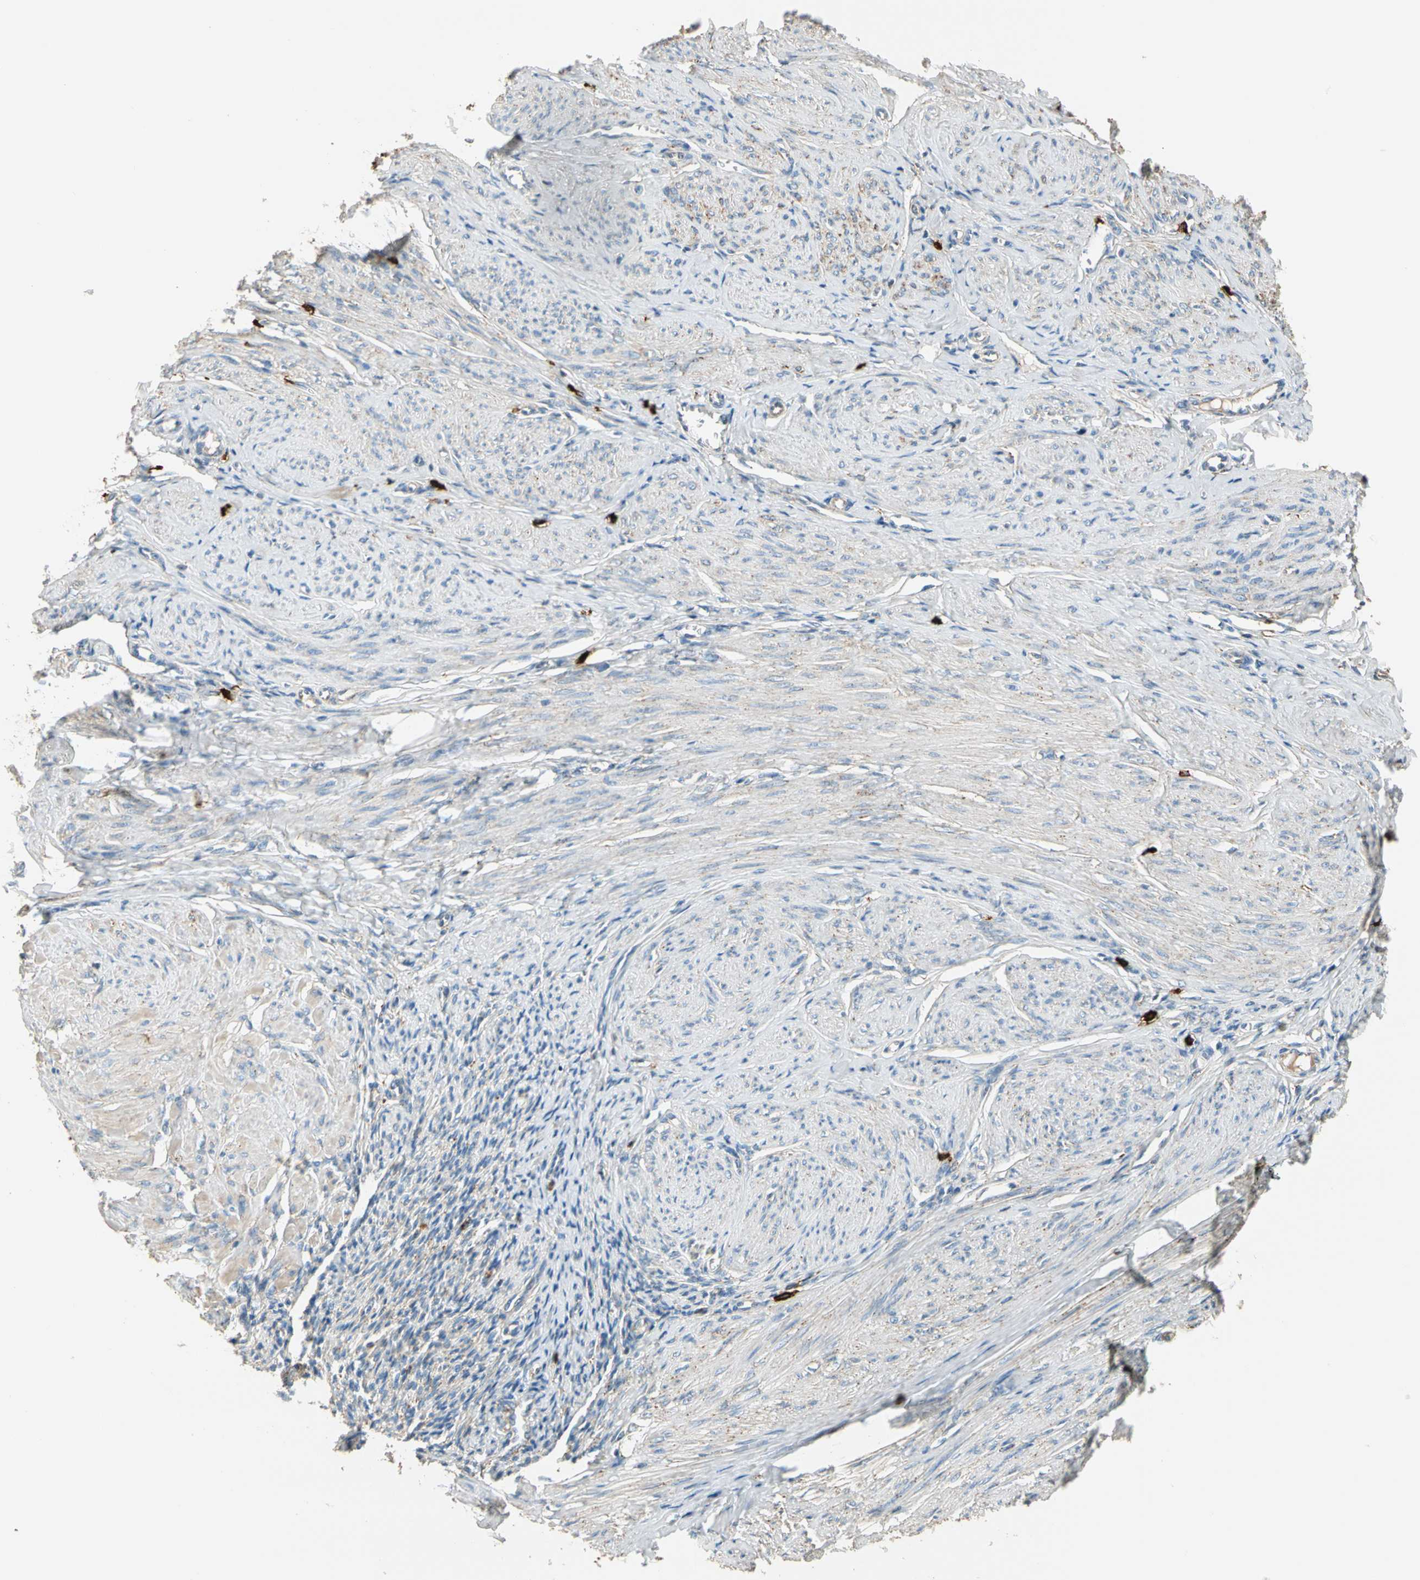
{"staining": {"intensity": "weak", "quantity": "<25%", "location": "cytoplasmic/membranous"}, "tissue": "smooth muscle", "cell_type": "Smooth muscle cells", "image_type": "normal", "snomed": [{"axis": "morphology", "description": "Normal tissue, NOS"}, {"axis": "topography", "description": "Uterus"}], "caption": "Immunohistochemistry (IHC) photomicrograph of normal smooth muscle: smooth muscle stained with DAB reveals no significant protein positivity in smooth muscle cells.", "gene": "GM2A", "patient": {"sex": "female", "age": 45}}